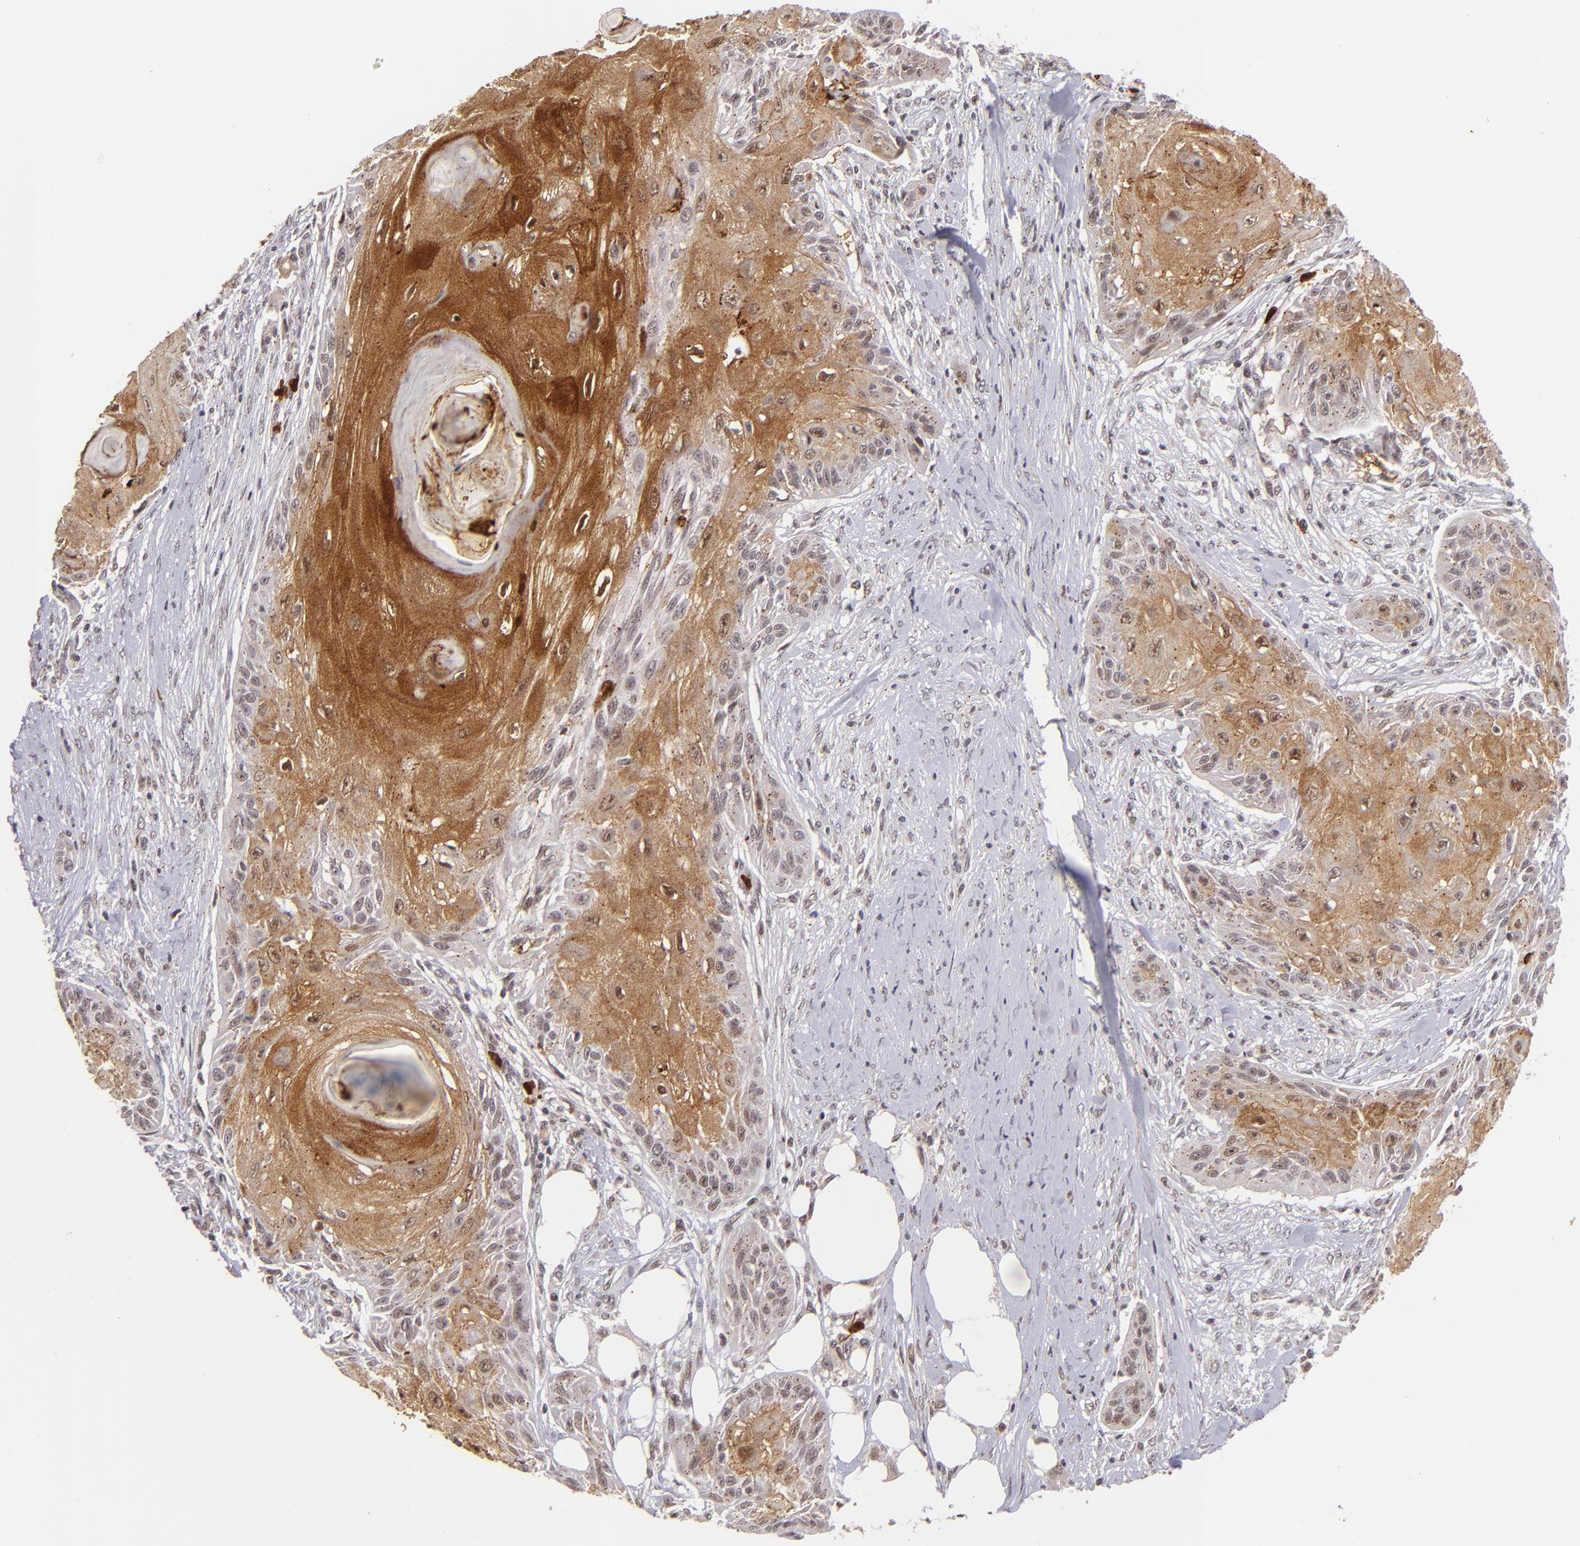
{"staining": {"intensity": "moderate", "quantity": "25%-75%", "location": "nuclear"}, "tissue": "skin cancer", "cell_type": "Tumor cells", "image_type": "cancer", "snomed": [{"axis": "morphology", "description": "Squamous cell carcinoma, NOS"}, {"axis": "topography", "description": "Skin"}], "caption": "Brown immunohistochemical staining in skin cancer (squamous cell carcinoma) shows moderate nuclear staining in about 25%-75% of tumor cells.", "gene": "RXRG", "patient": {"sex": "female", "age": 88}}